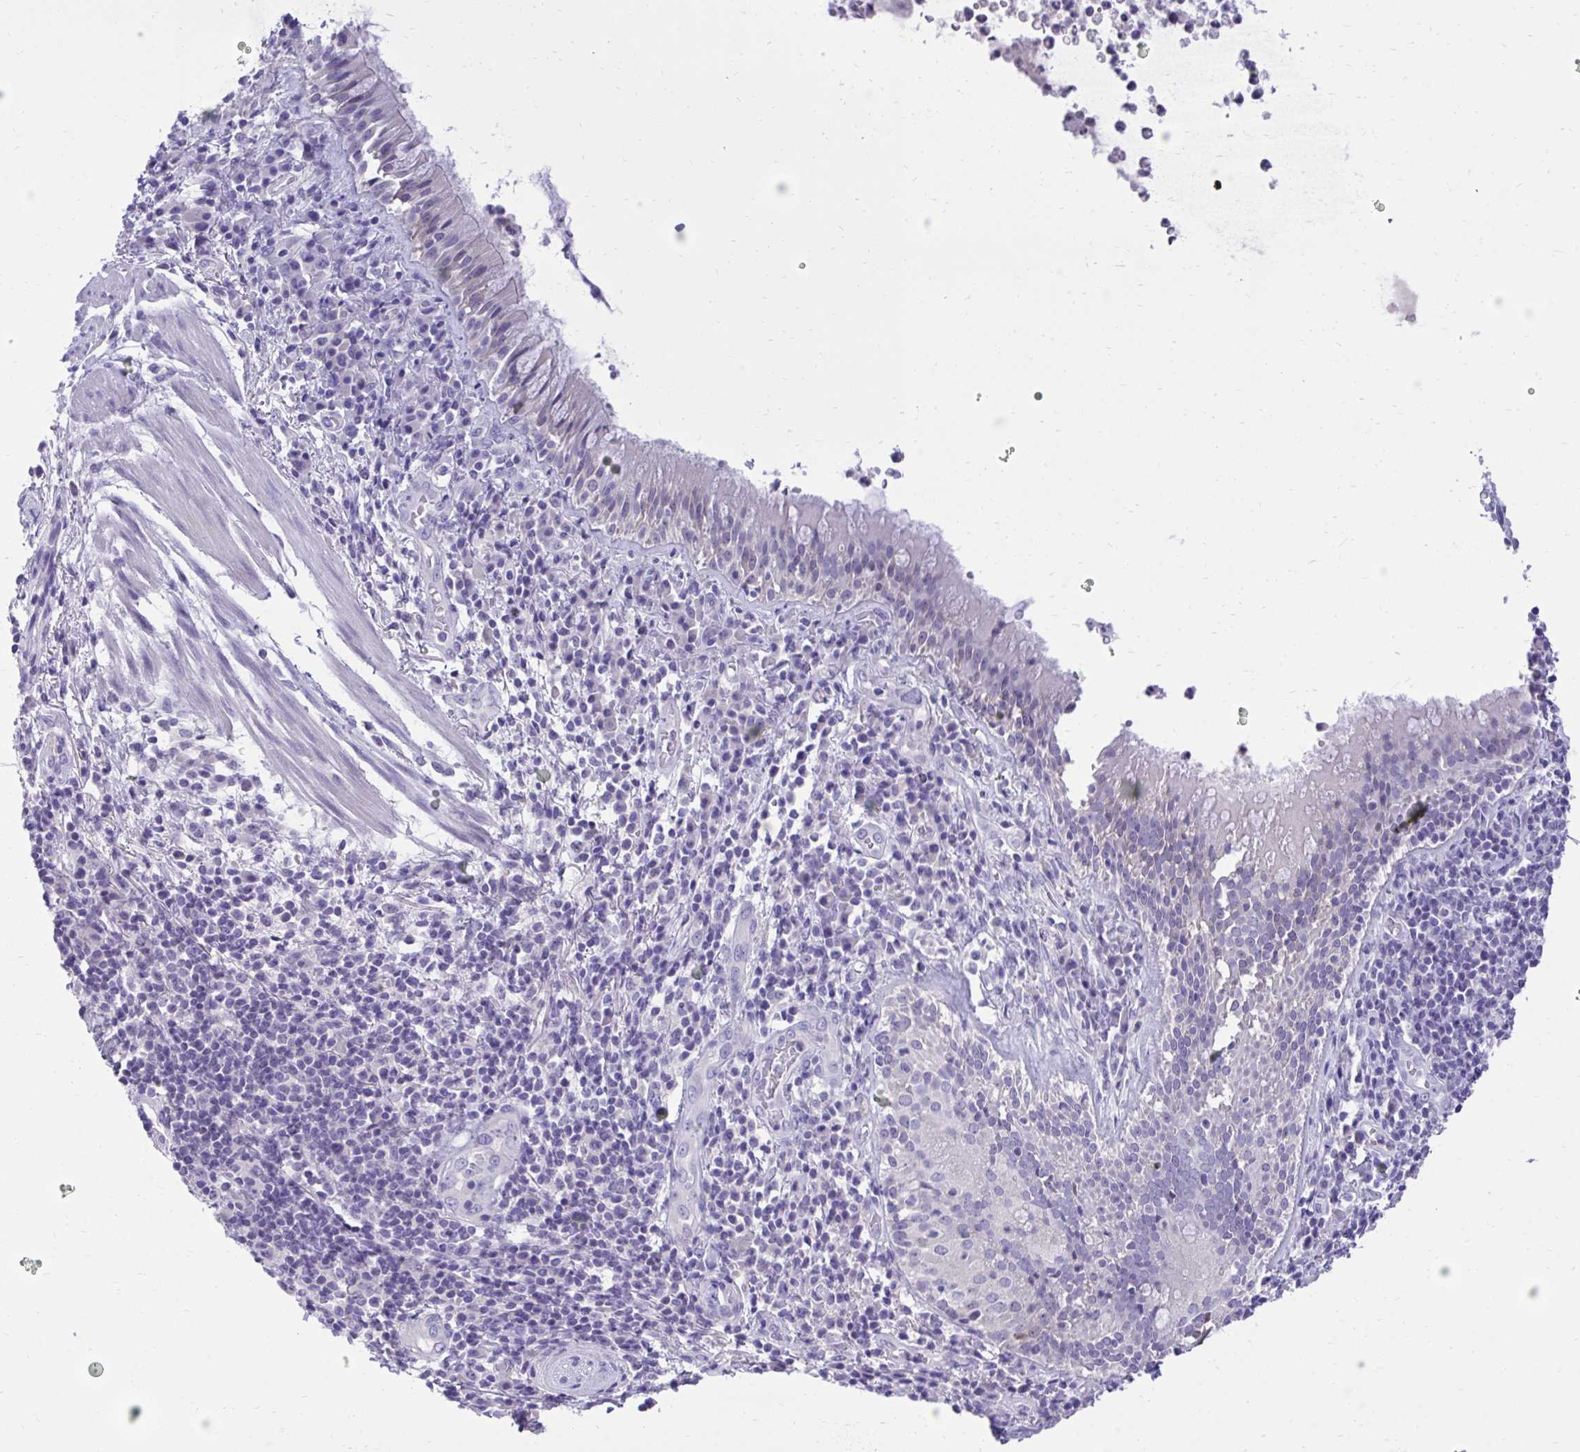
{"staining": {"intensity": "moderate", "quantity": "<25%", "location": "cytoplasmic/membranous"}, "tissue": "bronchus", "cell_type": "Respiratory epithelial cells", "image_type": "normal", "snomed": [{"axis": "morphology", "description": "Normal tissue, NOS"}, {"axis": "topography", "description": "Cartilage tissue"}, {"axis": "topography", "description": "Bronchus"}], "caption": "Moderate cytoplasmic/membranous expression is appreciated in approximately <25% of respiratory epithelial cells in normal bronchus. The protein is stained brown, and the nuclei are stained in blue (DAB (3,3'-diaminobenzidine) IHC with brightfield microscopy, high magnification).", "gene": "TMCO5A", "patient": {"sex": "male", "age": 56}}